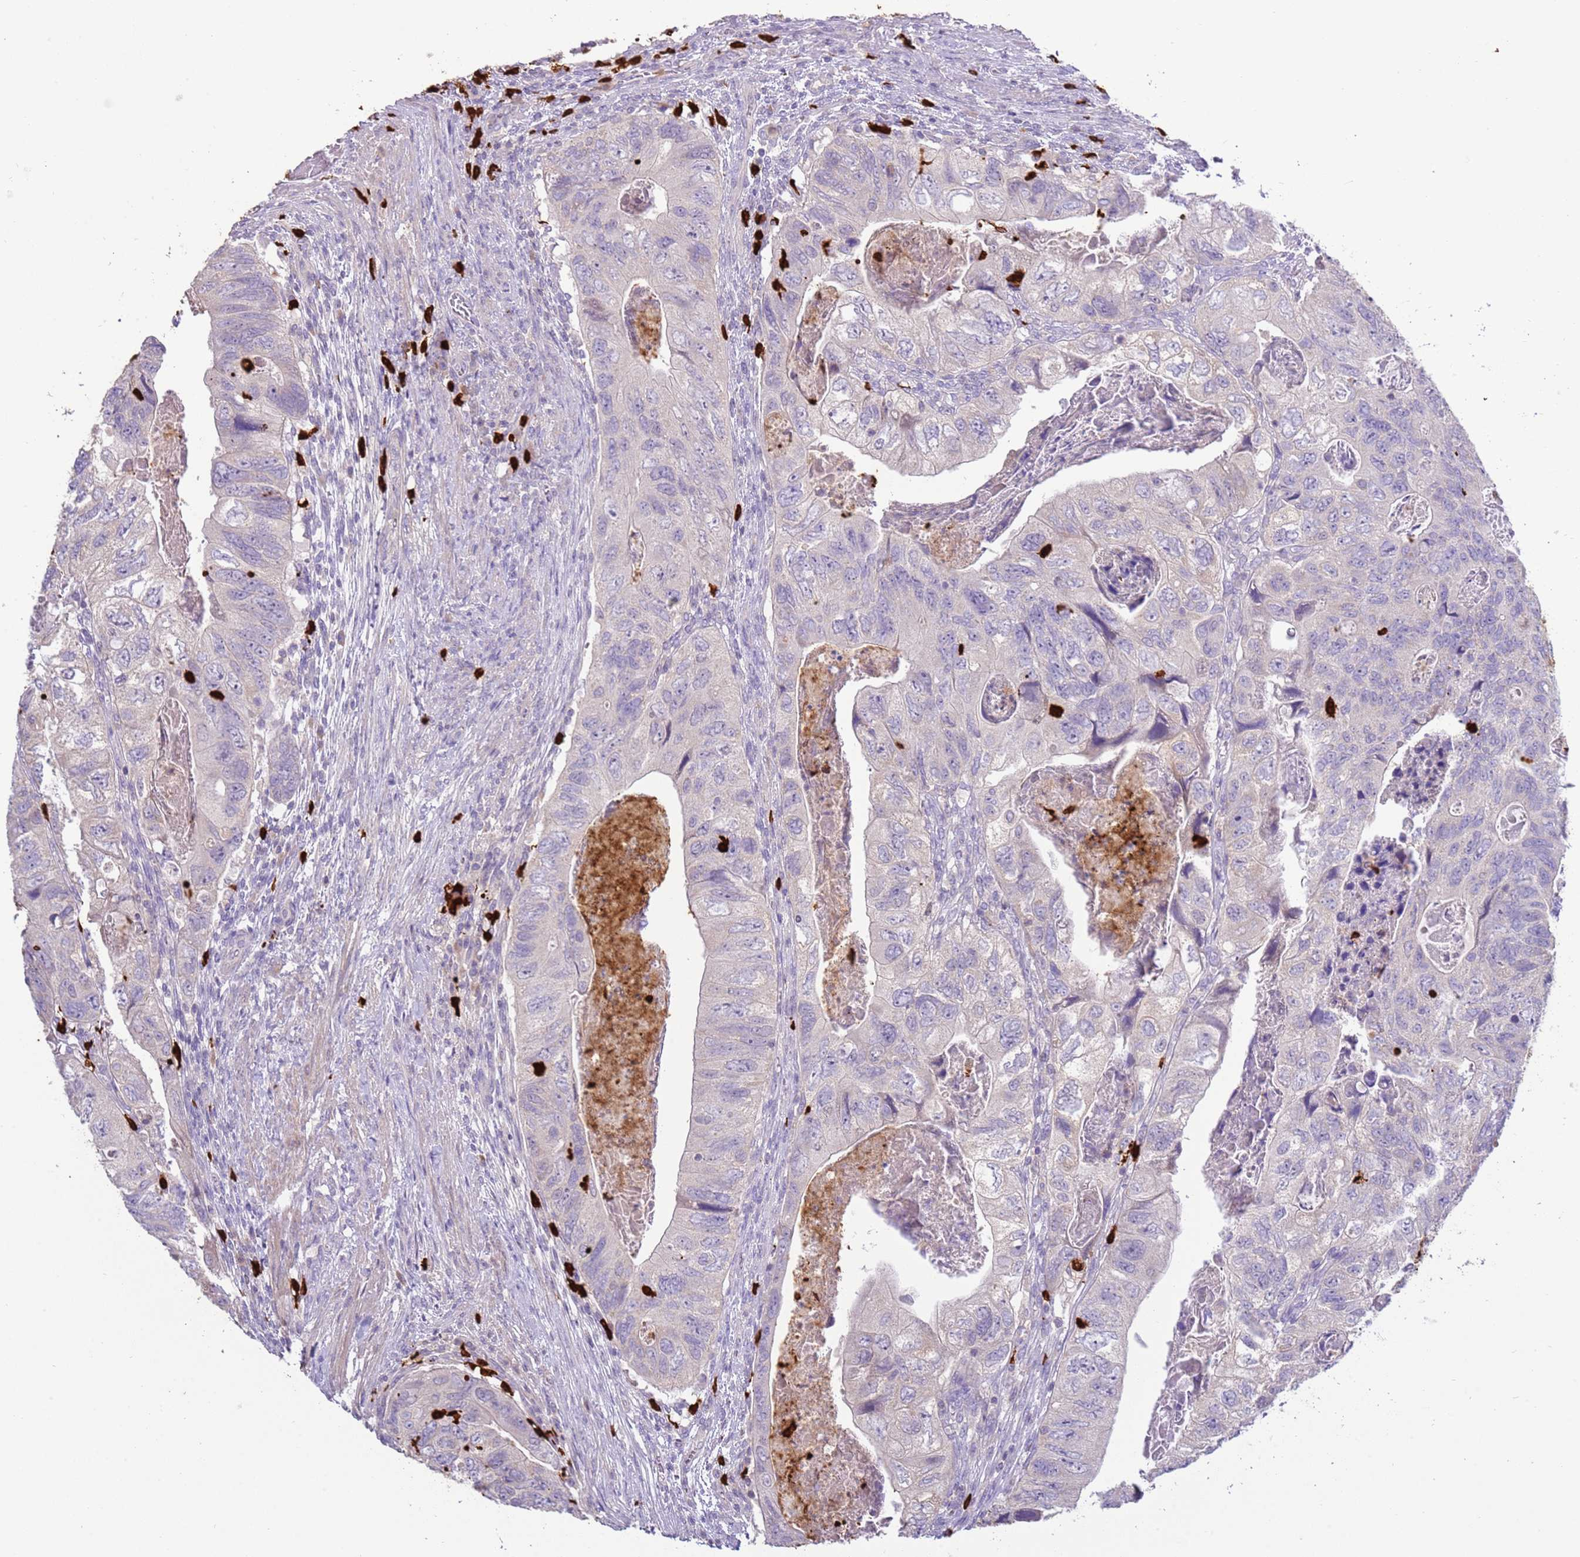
{"staining": {"intensity": "negative", "quantity": "none", "location": "none"}, "tissue": "colorectal cancer", "cell_type": "Tumor cells", "image_type": "cancer", "snomed": [{"axis": "morphology", "description": "Adenocarcinoma, NOS"}, {"axis": "topography", "description": "Rectum"}], "caption": "Immunohistochemical staining of adenocarcinoma (colorectal) reveals no significant expression in tumor cells.", "gene": "IL2RG", "patient": {"sex": "male", "age": 63}}